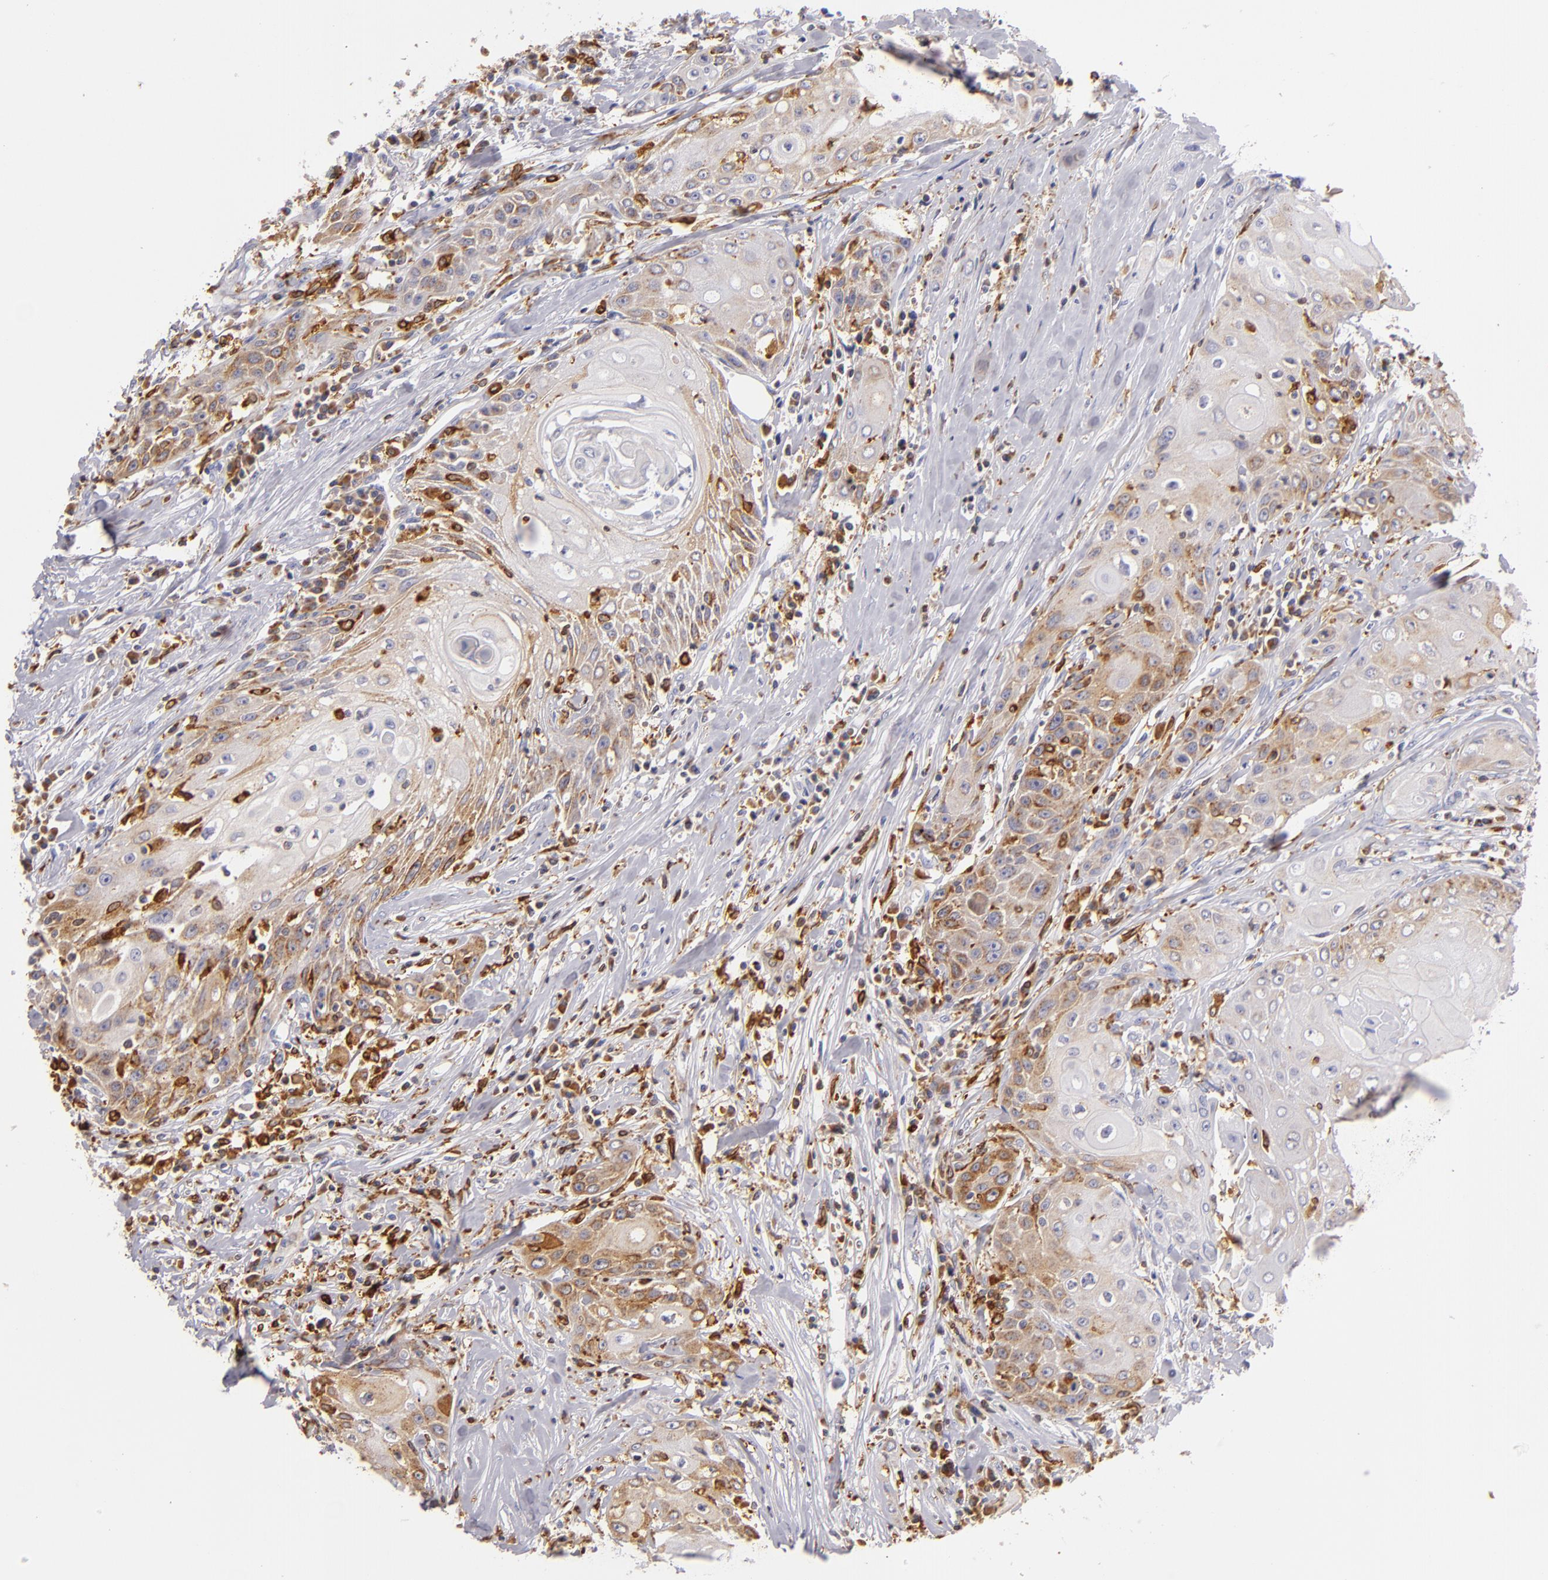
{"staining": {"intensity": "moderate", "quantity": "25%-75%", "location": "cytoplasmic/membranous"}, "tissue": "head and neck cancer", "cell_type": "Tumor cells", "image_type": "cancer", "snomed": [{"axis": "morphology", "description": "Squamous cell carcinoma, NOS"}, {"axis": "topography", "description": "Oral tissue"}, {"axis": "topography", "description": "Head-Neck"}], "caption": "Protein analysis of head and neck cancer (squamous cell carcinoma) tissue demonstrates moderate cytoplasmic/membranous staining in about 25%-75% of tumor cells.", "gene": "CD74", "patient": {"sex": "female", "age": 82}}